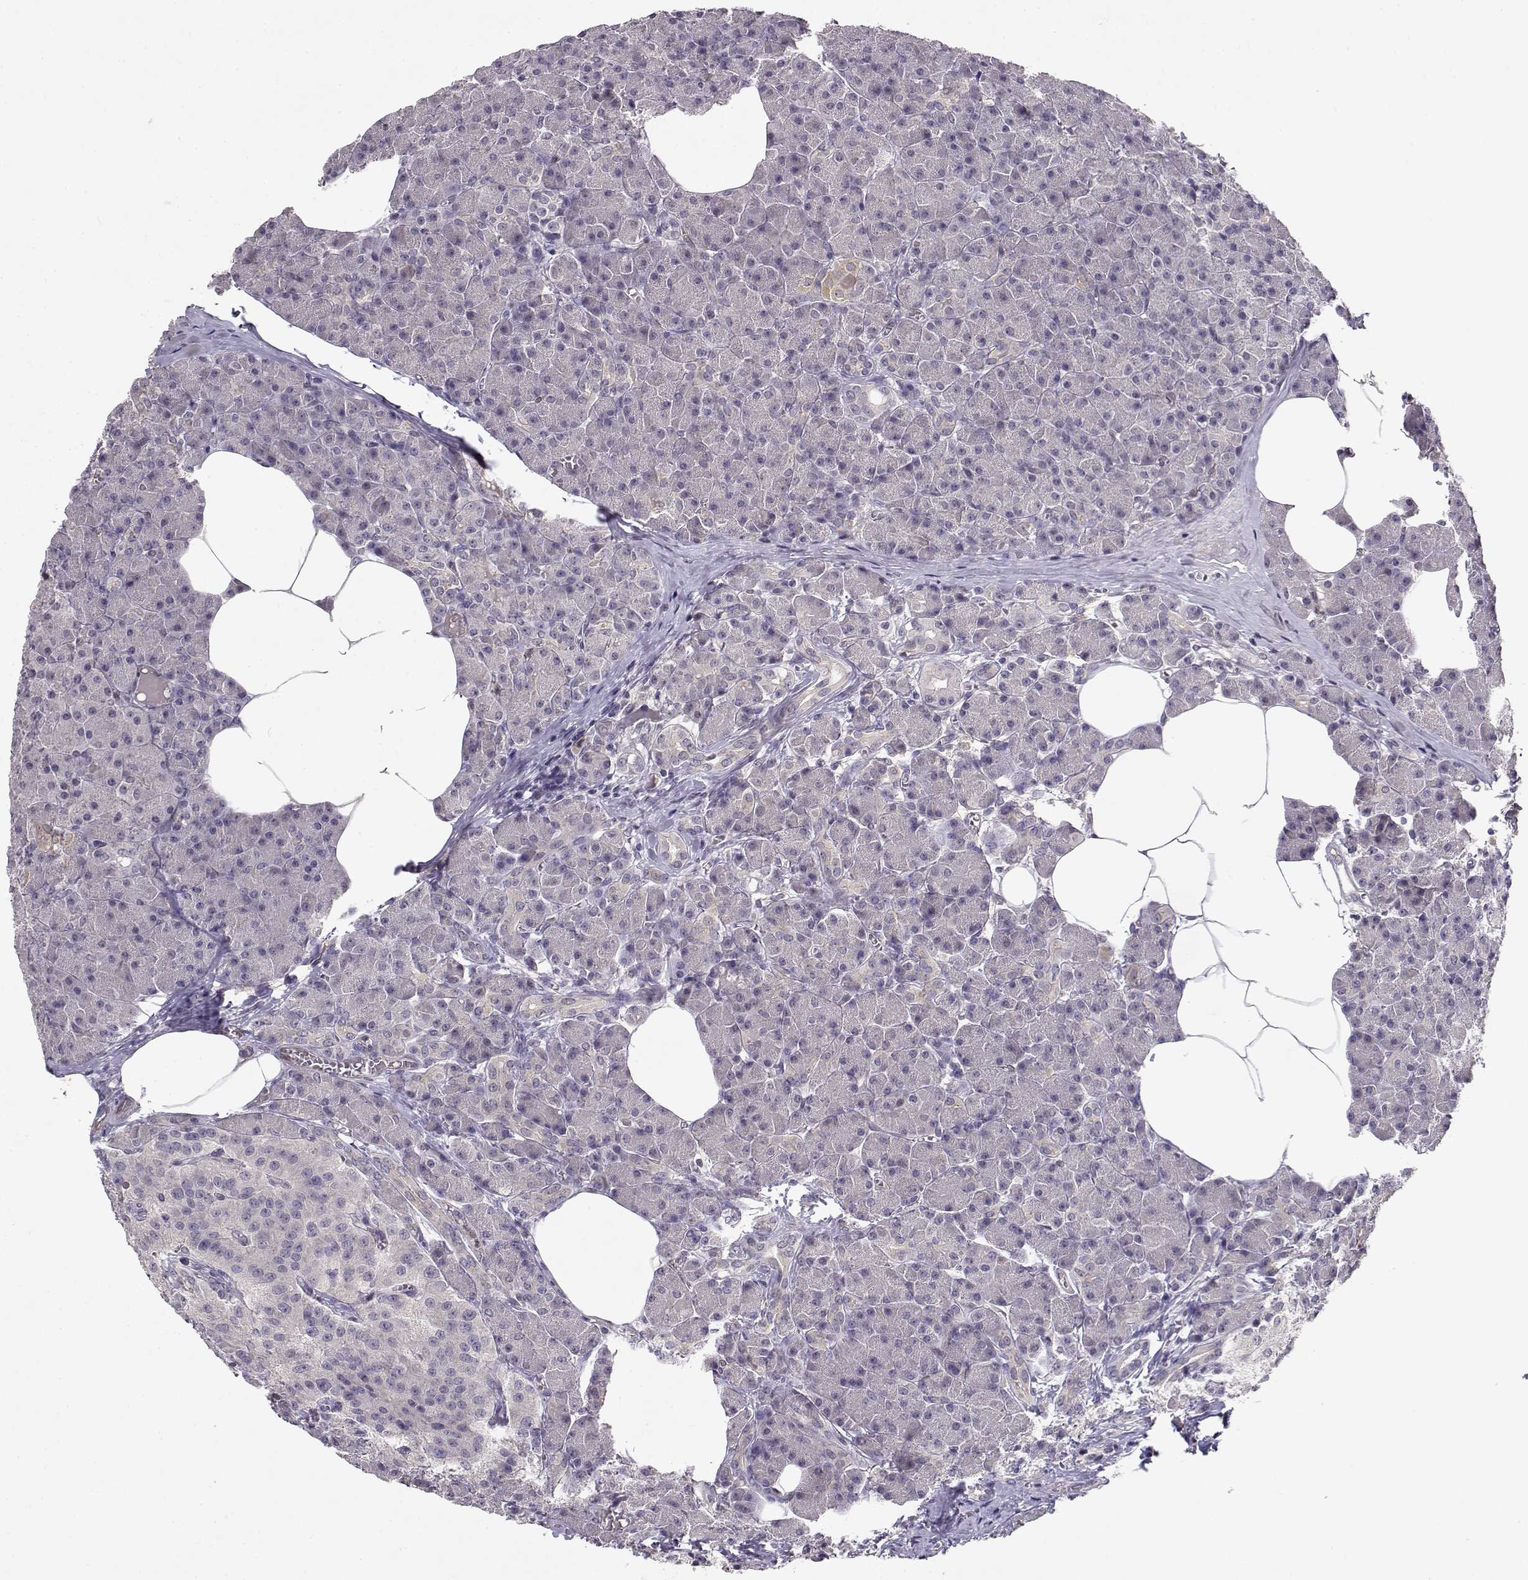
{"staining": {"intensity": "moderate", "quantity": "<25%", "location": "cytoplasmic/membranous"}, "tissue": "pancreas", "cell_type": "Exocrine glandular cells", "image_type": "normal", "snomed": [{"axis": "morphology", "description": "Normal tissue, NOS"}, {"axis": "topography", "description": "Pancreas"}], "caption": "A brown stain highlights moderate cytoplasmic/membranous staining of a protein in exocrine glandular cells of benign pancreas.", "gene": "BMX", "patient": {"sex": "female", "age": 45}}